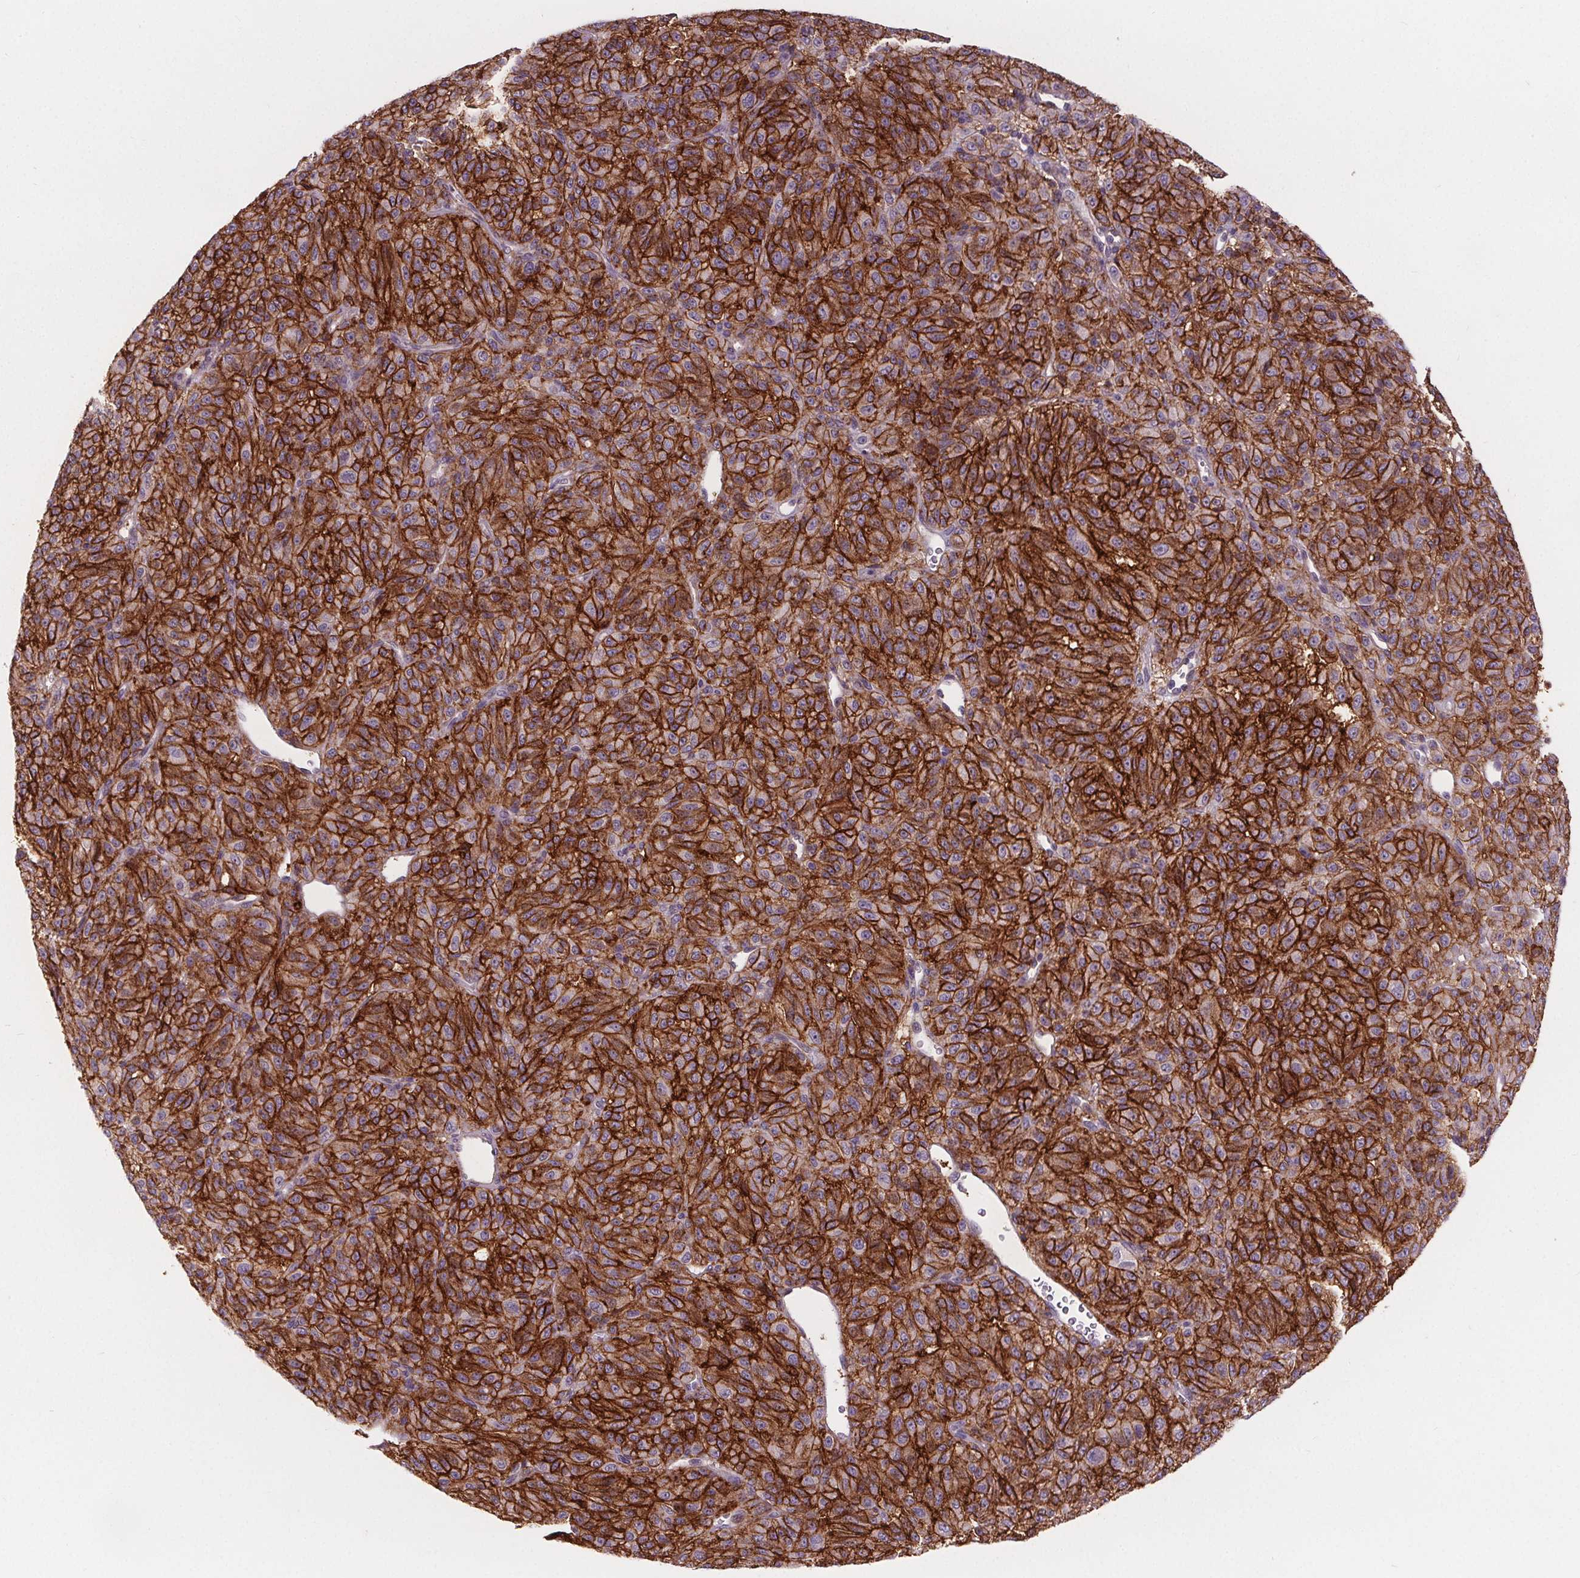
{"staining": {"intensity": "strong", "quantity": ">75%", "location": "cytoplasmic/membranous"}, "tissue": "melanoma", "cell_type": "Tumor cells", "image_type": "cancer", "snomed": [{"axis": "morphology", "description": "Malignant melanoma, Metastatic site"}, {"axis": "topography", "description": "Brain"}], "caption": "IHC histopathology image of neoplastic tissue: human melanoma stained using IHC demonstrates high levels of strong protein expression localized specifically in the cytoplasmic/membranous of tumor cells, appearing as a cytoplasmic/membranous brown color.", "gene": "ATP1A1", "patient": {"sex": "female", "age": 56}}